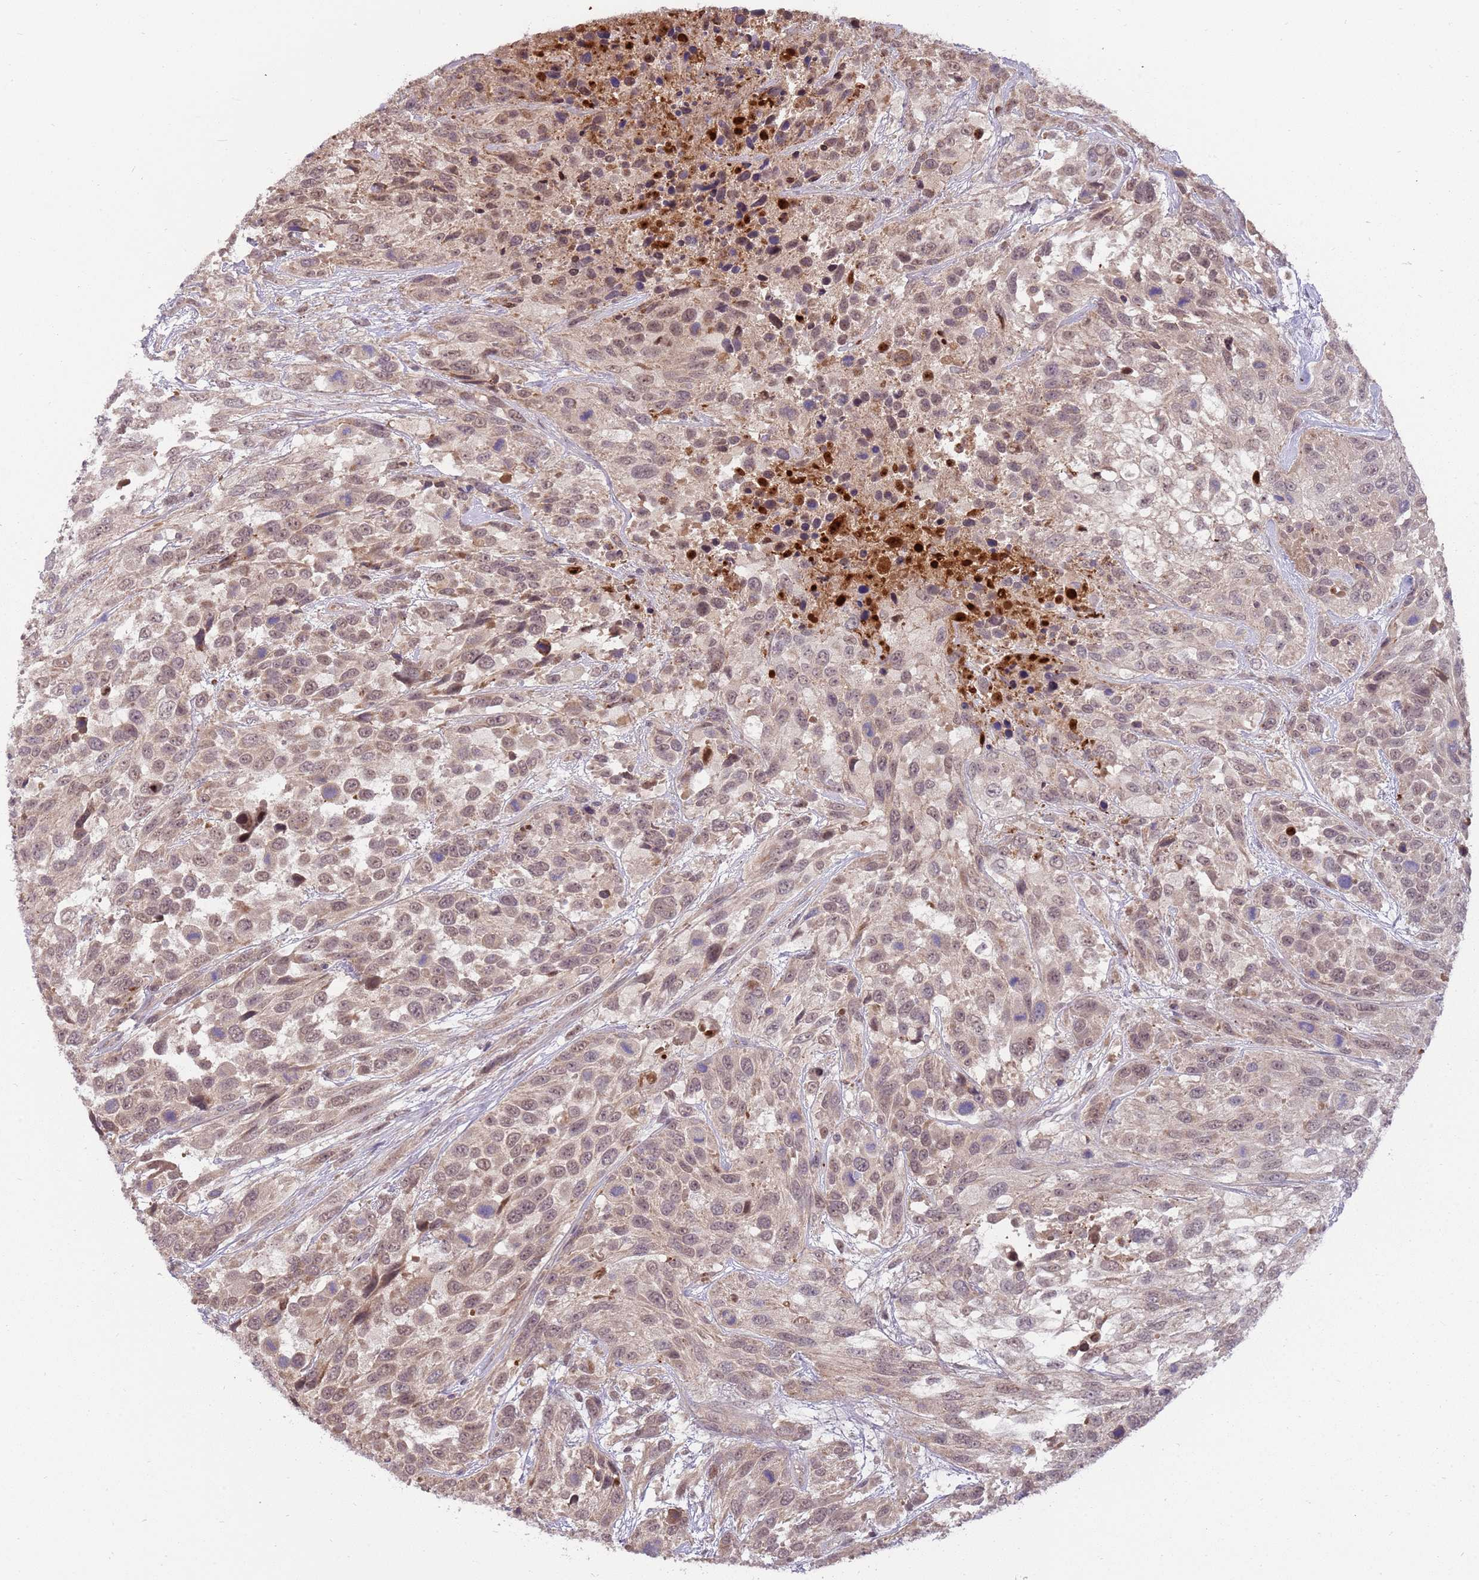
{"staining": {"intensity": "weak", "quantity": ">75%", "location": "cytoplasmic/membranous,nuclear"}, "tissue": "urothelial cancer", "cell_type": "Tumor cells", "image_type": "cancer", "snomed": [{"axis": "morphology", "description": "Urothelial carcinoma, High grade"}, {"axis": "topography", "description": "Urinary bladder"}], "caption": "Tumor cells display weak cytoplasmic/membranous and nuclear expression in approximately >75% of cells in urothelial cancer.", "gene": "NBPF6", "patient": {"sex": "female", "age": 70}}